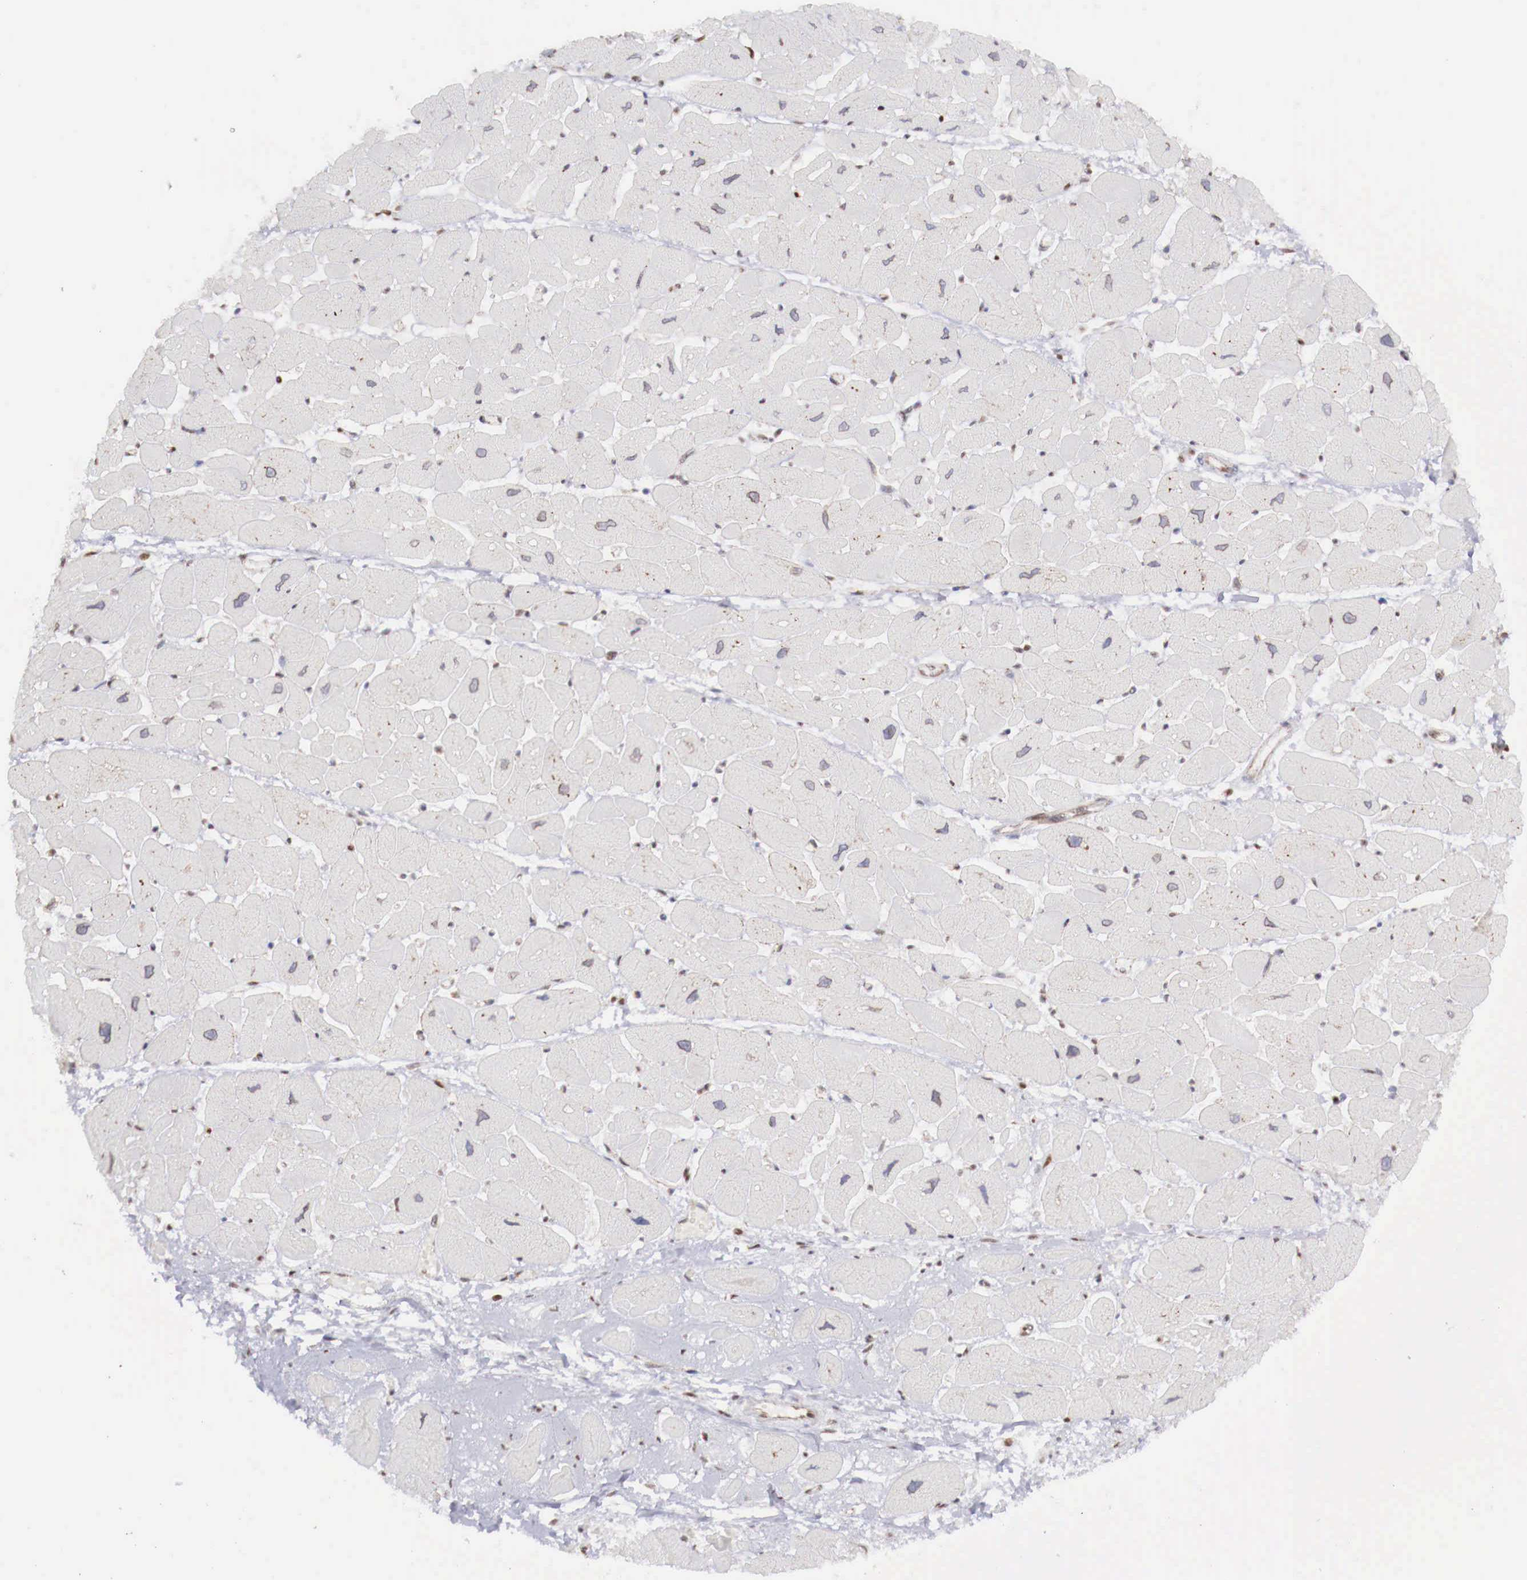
{"staining": {"intensity": "weak", "quantity": "25%-75%", "location": "nuclear"}, "tissue": "heart muscle", "cell_type": "Cardiomyocytes", "image_type": "normal", "snomed": [{"axis": "morphology", "description": "Normal tissue, NOS"}, {"axis": "topography", "description": "Heart"}], "caption": "Protein expression analysis of benign human heart muscle reveals weak nuclear expression in about 25%-75% of cardiomyocytes. The protein is stained brown, and the nuclei are stained in blue (DAB (3,3'-diaminobenzidine) IHC with brightfield microscopy, high magnification).", "gene": "MAX", "patient": {"sex": "female", "age": 54}}